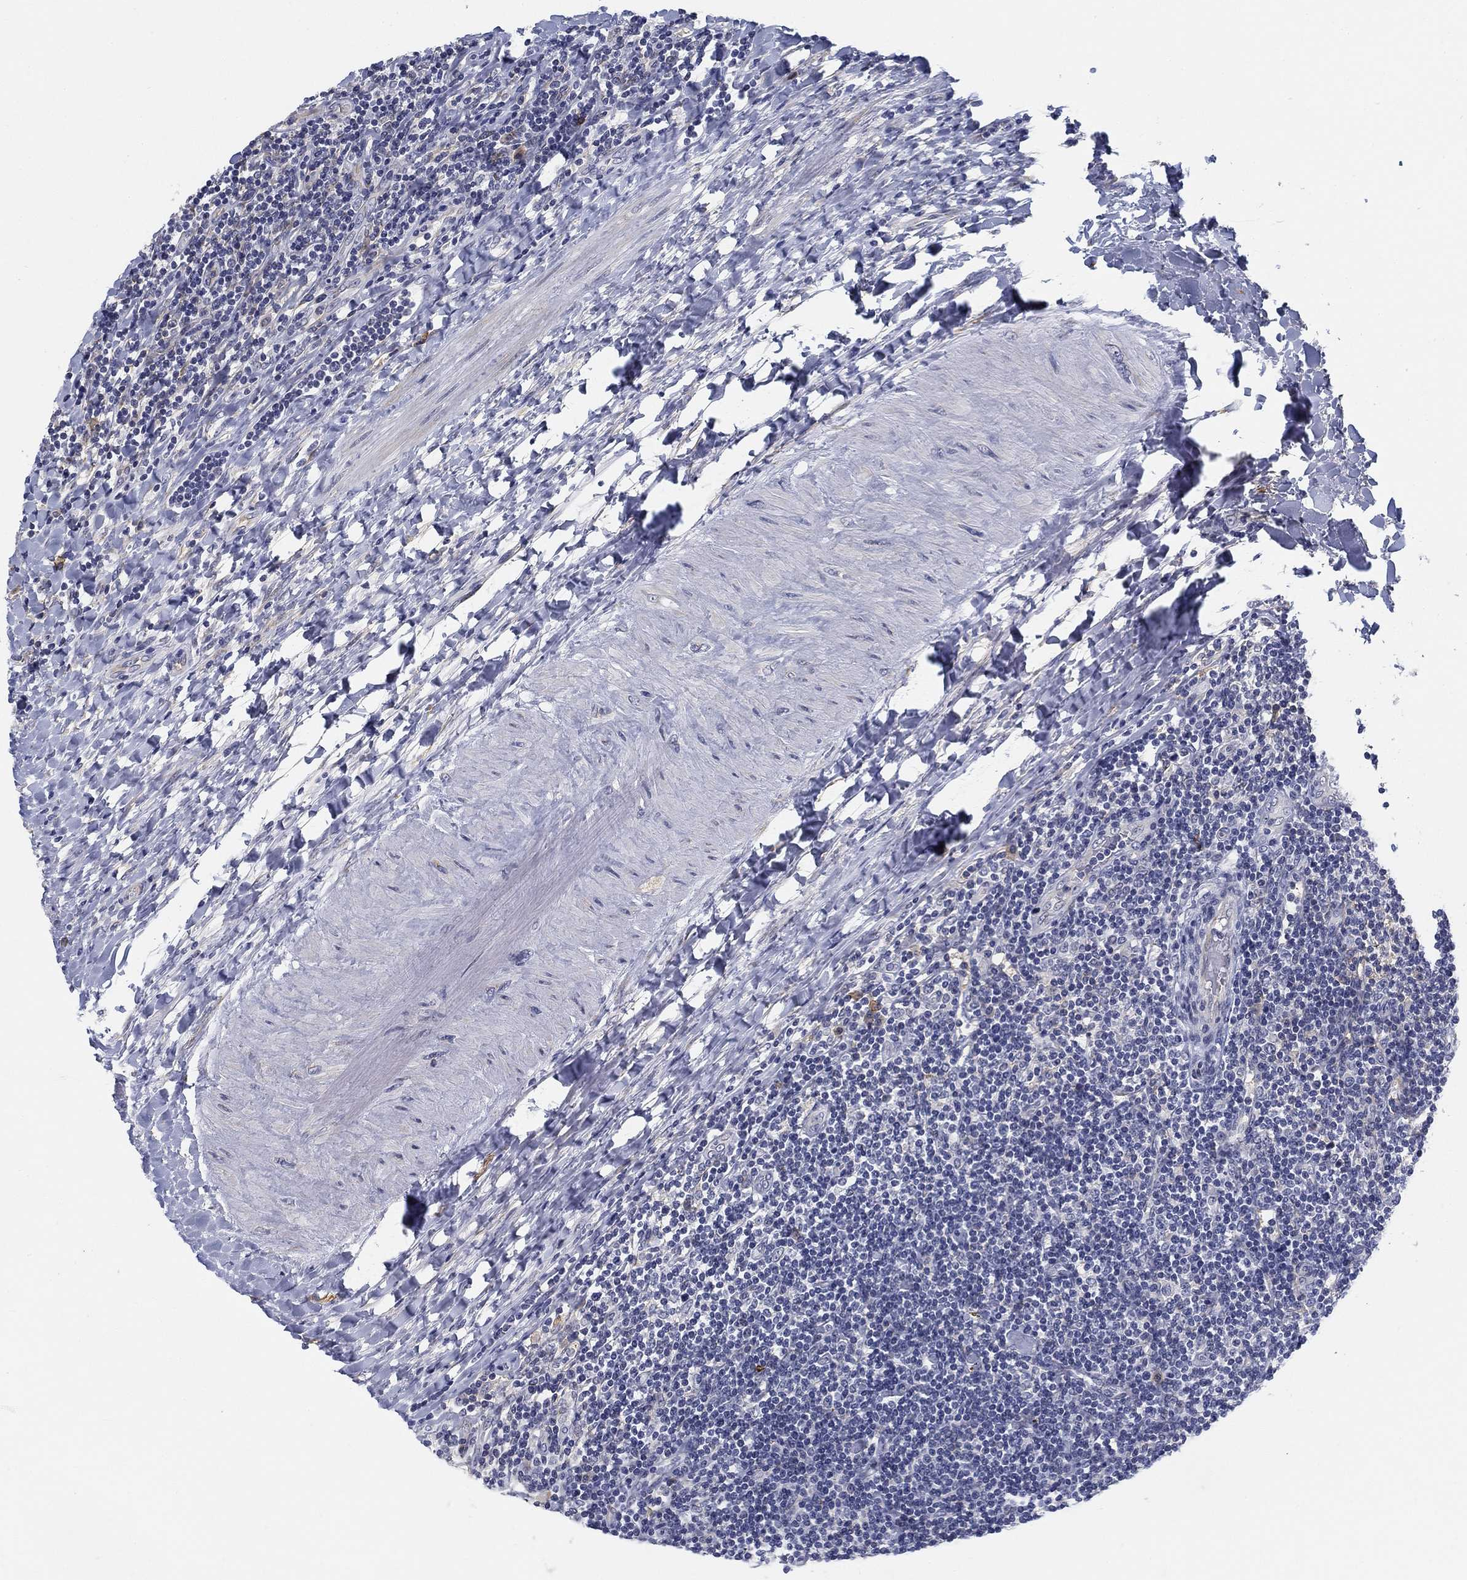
{"staining": {"intensity": "negative", "quantity": "none", "location": "none"}, "tissue": "lymphoma", "cell_type": "Tumor cells", "image_type": "cancer", "snomed": [{"axis": "morphology", "description": "Hodgkin's disease, NOS"}, {"axis": "topography", "description": "Lymph node"}], "caption": "Hodgkin's disease stained for a protein using immunohistochemistry (IHC) displays no expression tumor cells.", "gene": "SLC2A5", "patient": {"sex": "male", "age": 40}}